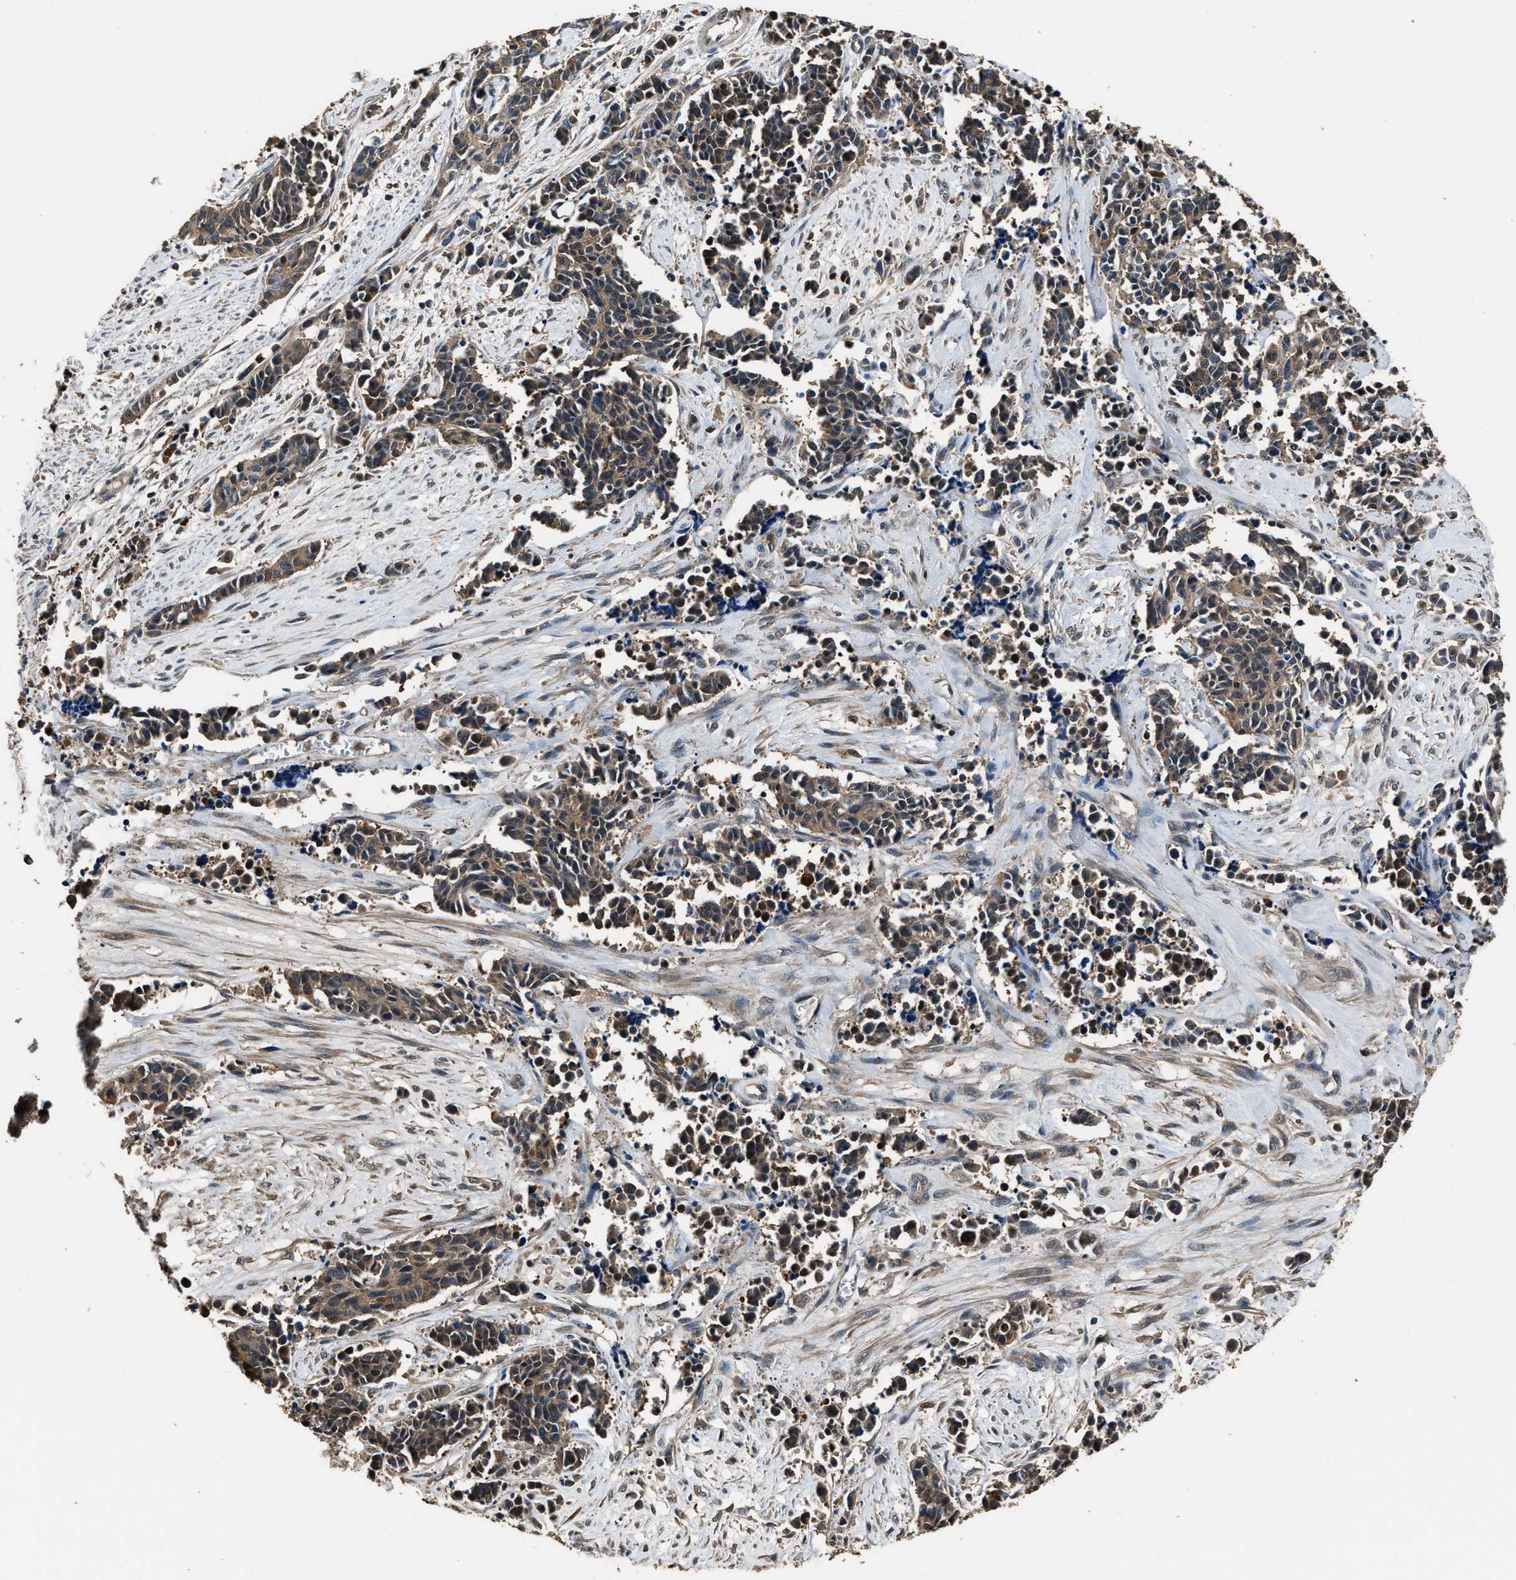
{"staining": {"intensity": "weak", "quantity": ">75%", "location": "cytoplasmic/membranous"}, "tissue": "cervical cancer", "cell_type": "Tumor cells", "image_type": "cancer", "snomed": [{"axis": "morphology", "description": "Squamous cell carcinoma, NOS"}, {"axis": "topography", "description": "Cervix"}], "caption": "The image exhibits staining of cervical cancer, revealing weak cytoplasmic/membranous protein staining (brown color) within tumor cells. The staining is performed using DAB brown chromogen to label protein expression. The nuclei are counter-stained blue using hematoxylin.", "gene": "GSTP1", "patient": {"sex": "female", "age": 35}}